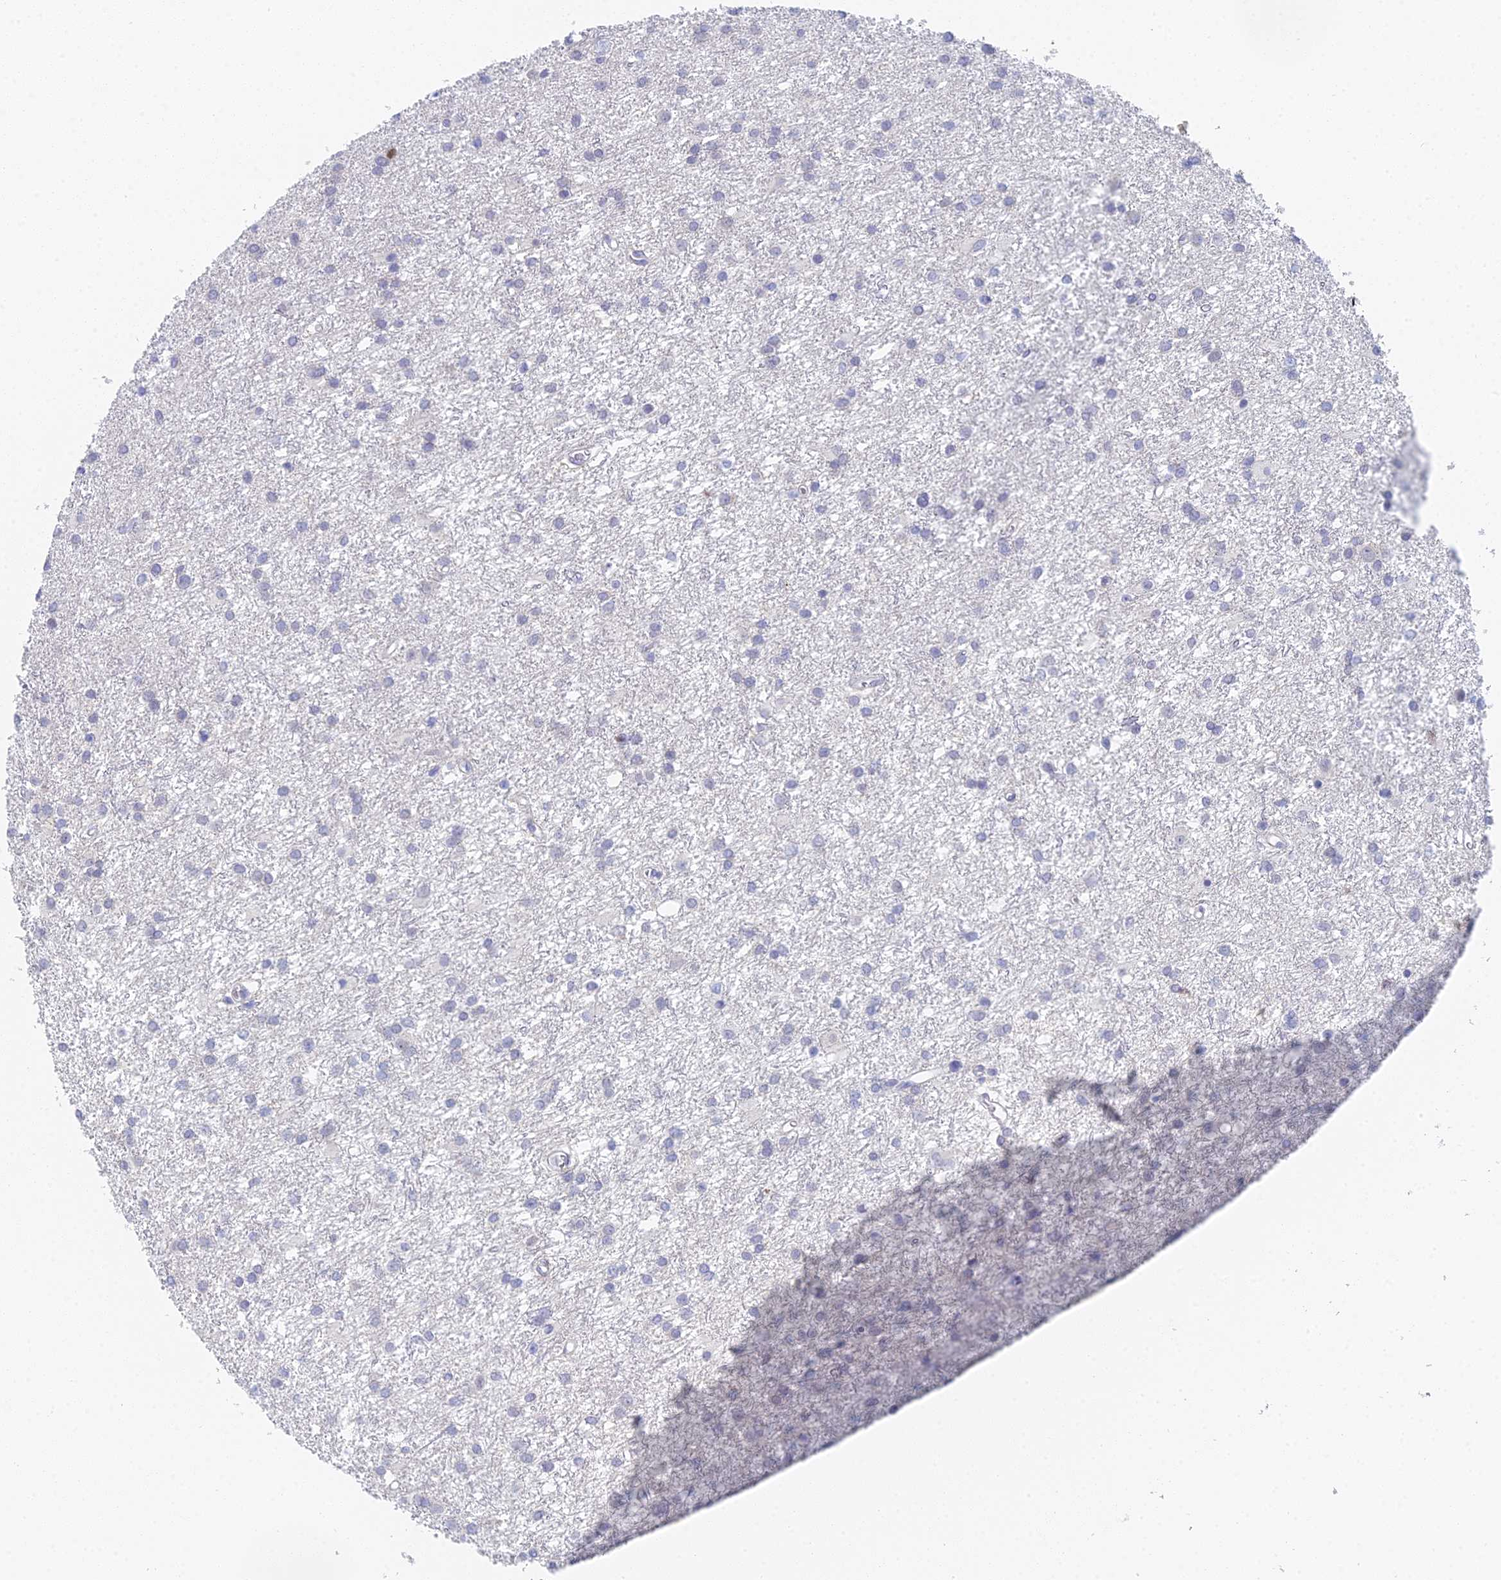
{"staining": {"intensity": "negative", "quantity": "none", "location": "none"}, "tissue": "glioma", "cell_type": "Tumor cells", "image_type": "cancer", "snomed": [{"axis": "morphology", "description": "Glioma, malignant, High grade"}, {"axis": "topography", "description": "Brain"}], "caption": "The image reveals no significant staining in tumor cells of malignant glioma (high-grade).", "gene": "MCM2", "patient": {"sex": "female", "age": 50}}